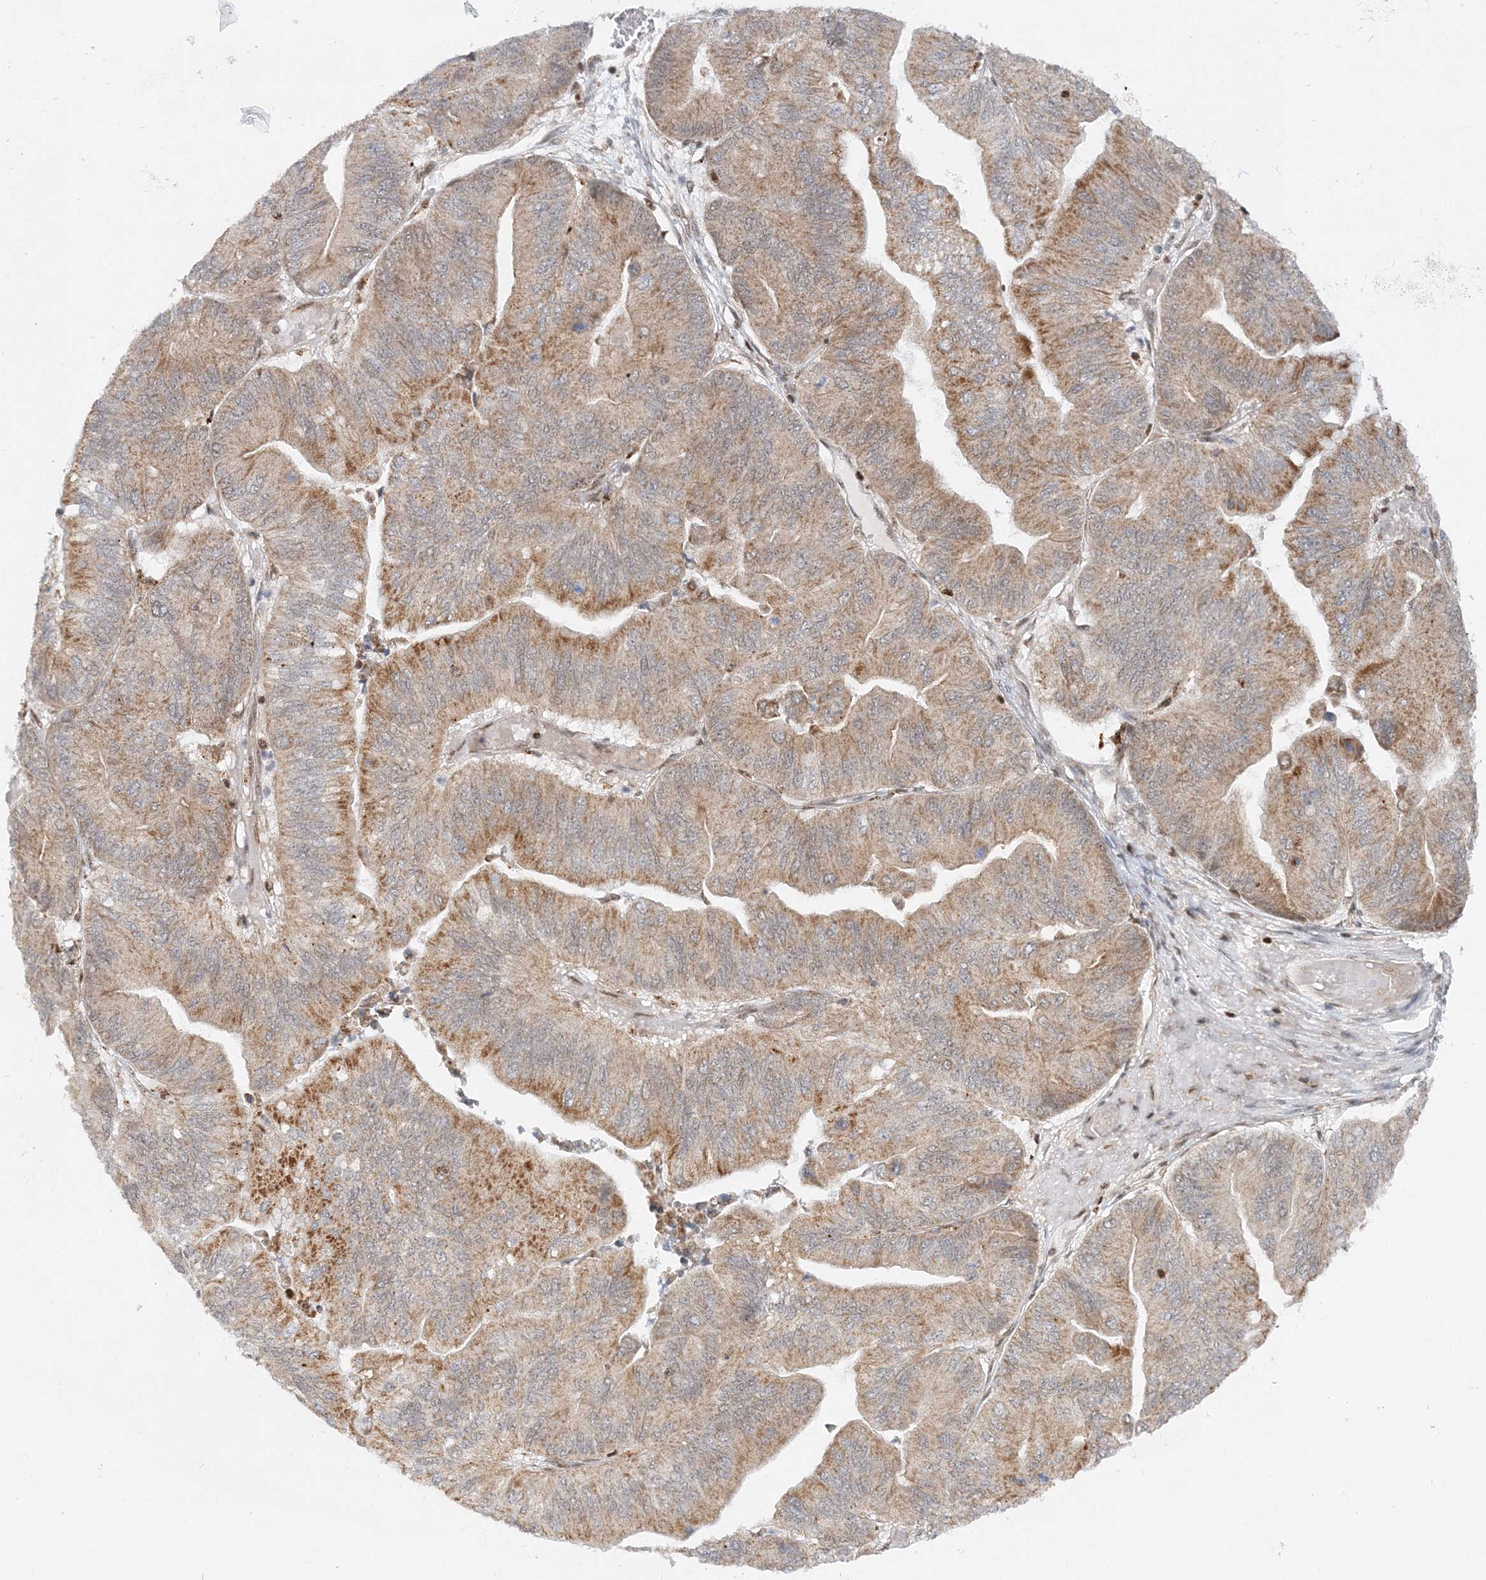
{"staining": {"intensity": "moderate", "quantity": ">75%", "location": "cytoplasmic/membranous"}, "tissue": "ovarian cancer", "cell_type": "Tumor cells", "image_type": "cancer", "snomed": [{"axis": "morphology", "description": "Cystadenocarcinoma, mucinous, NOS"}, {"axis": "topography", "description": "Ovary"}], "caption": "Brown immunohistochemical staining in ovarian mucinous cystadenocarcinoma reveals moderate cytoplasmic/membranous staining in about >75% of tumor cells.", "gene": "RAB11FIP2", "patient": {"sex": "female", "age": 61}}